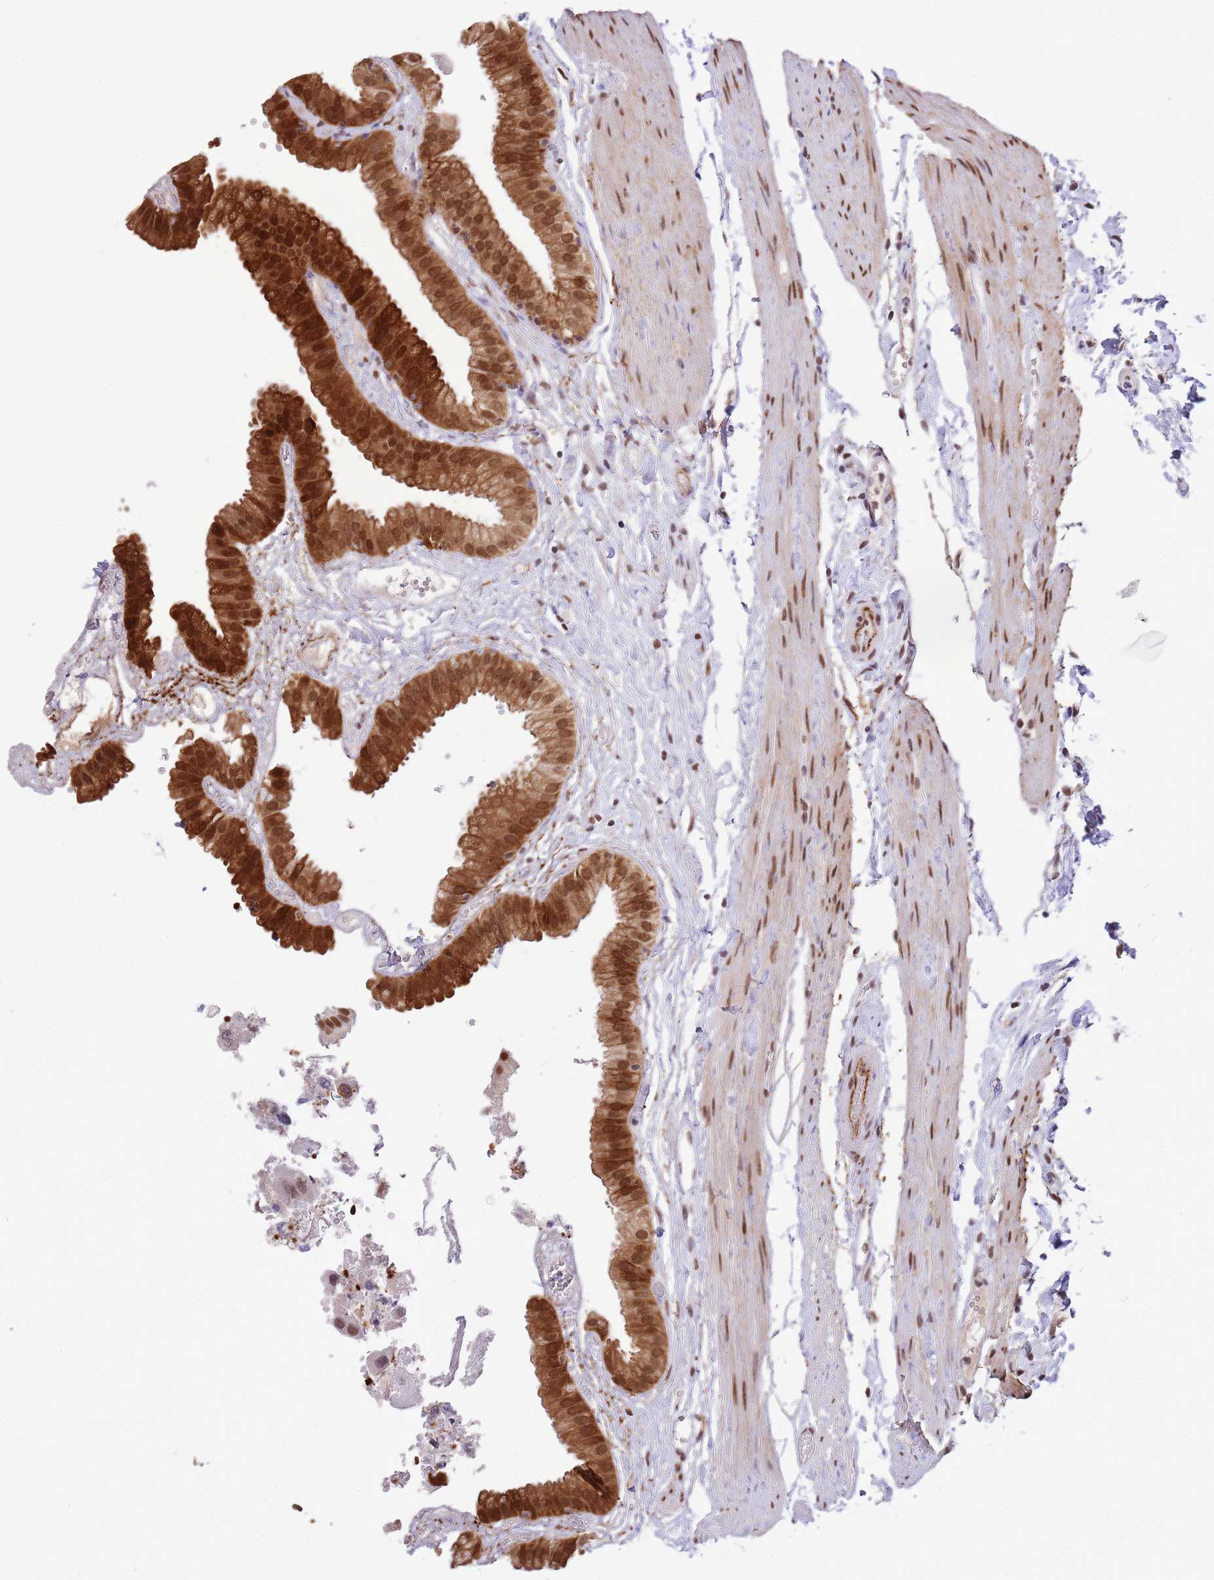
{"staining": {"intensity": "strong", "quantity": ">75%", "location": "cytoplasmic/membranous,nuclear"}, "tissue": "gallbladder", "cell_type": "Glandular cells", "image_type": "normal", "snomed": [{"axis": "morphology", "description": "Normal tissue, NOS"}, {"axis": "topography", "description": "Gallbladder"}], "caption": "A brown stain shows strong cytoplasmic/membranous,nuclear expression of a protein in glandular cells of unremarkable human gallbladder.", "gene": "TRIM32", "patient": {"sex": "female", "age": 61}}